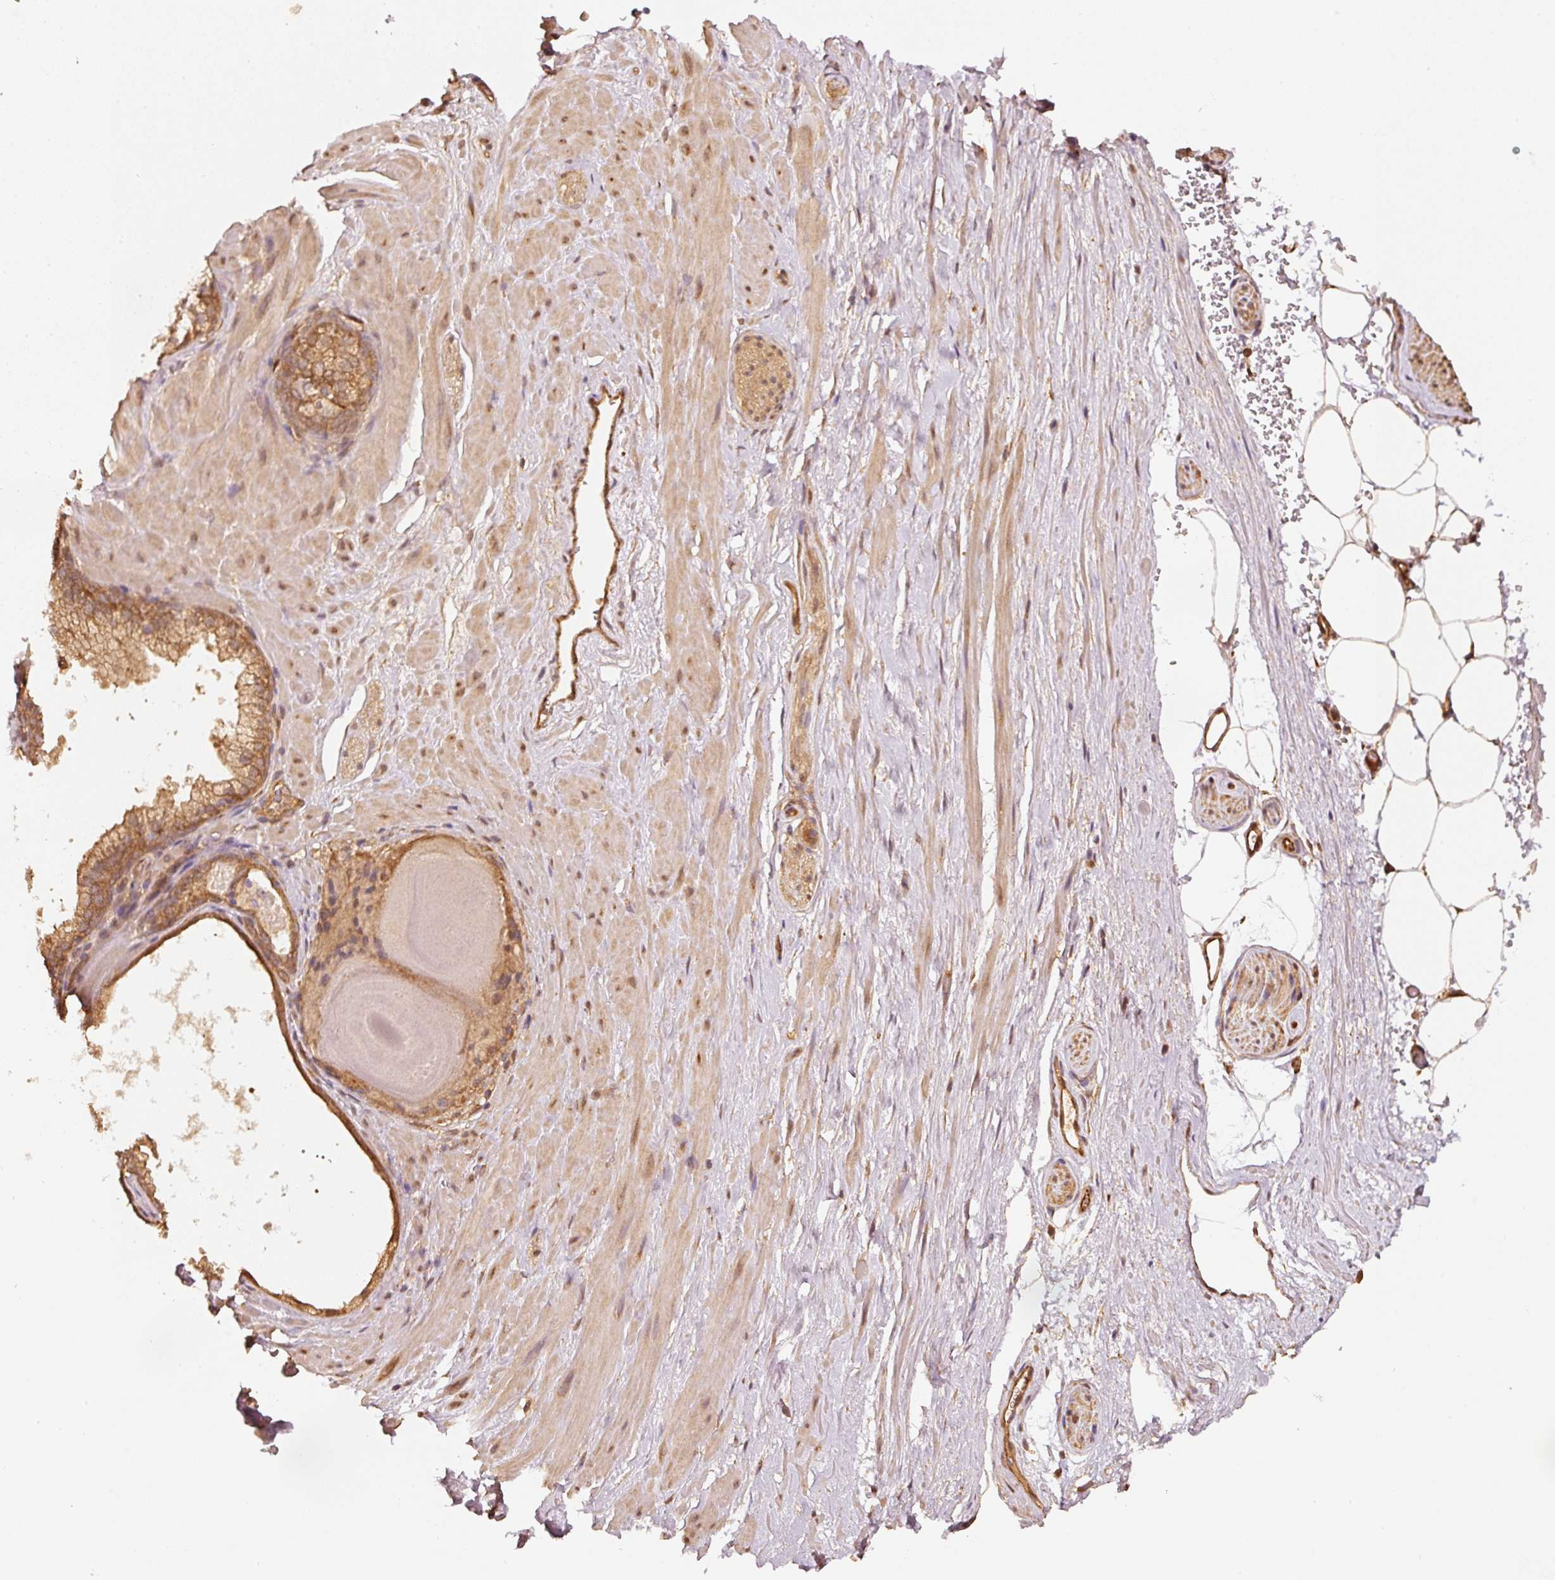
{"staining": {"intensity": "weak", "quantity": "25%-75%", "location": "cytoplasmic/membranous"}, "tissue": "adipose tissue", "cell_type": "Adipocytes", "image_type": "normal", "snomed": [{"axis": "morphology", "description": "Normal tissue, NOS"}, {"axis": "topography", "description": "Prostate"}, {"axis": "topography", "description": "Peripheral nerve tissue"}], "caption": "Protein expression analysis of normal human adipose tissue reveals weak cytoplasmic/membranous positivity in about 25%-75% of adipocytes. Ihc stains the protein in brown and the nuclei are stained blue.", "gene": "STAU1", "patient": {"sex": "male", "age": 61}}